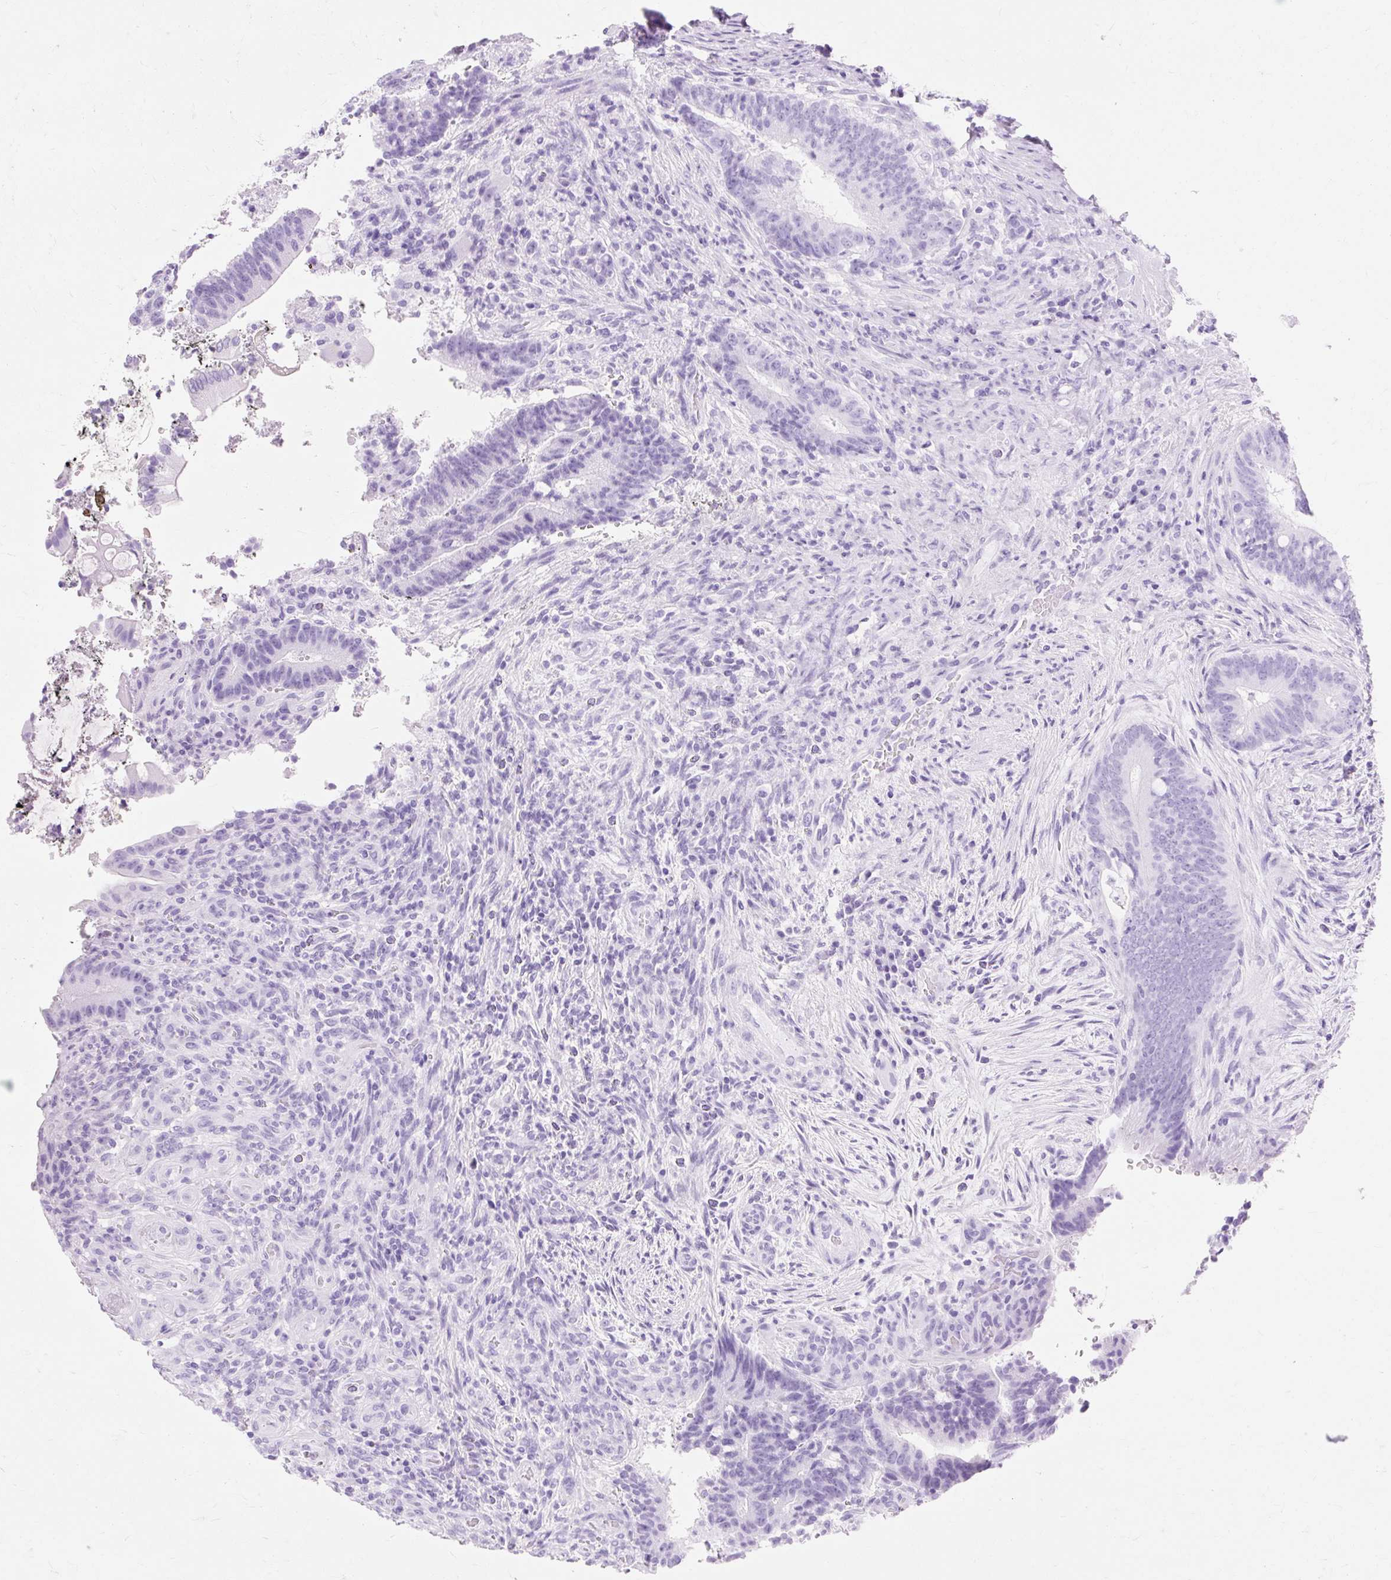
{"staining": {"intensity": "negative", "quantity": "none", "location": "none"}, "tissue": "colorectal cancer", "cell_type": "Tumor cells", "image_type": "cancer", "snomed": [{"axis": "morphology", "description": "Adenocarcinoma, NOS"}, {"axis": "topography", "description": "Colon"}], "caption": "The photomicrograph displays no significant positivity in tumor cells of adenocarcinoma (colorectal). The staining is performed using DAB brown chromogen with nuclei counter-stained in using hematoxylin.", "gene": "MBP", "patient": {"sex": "female", "age": 43}}